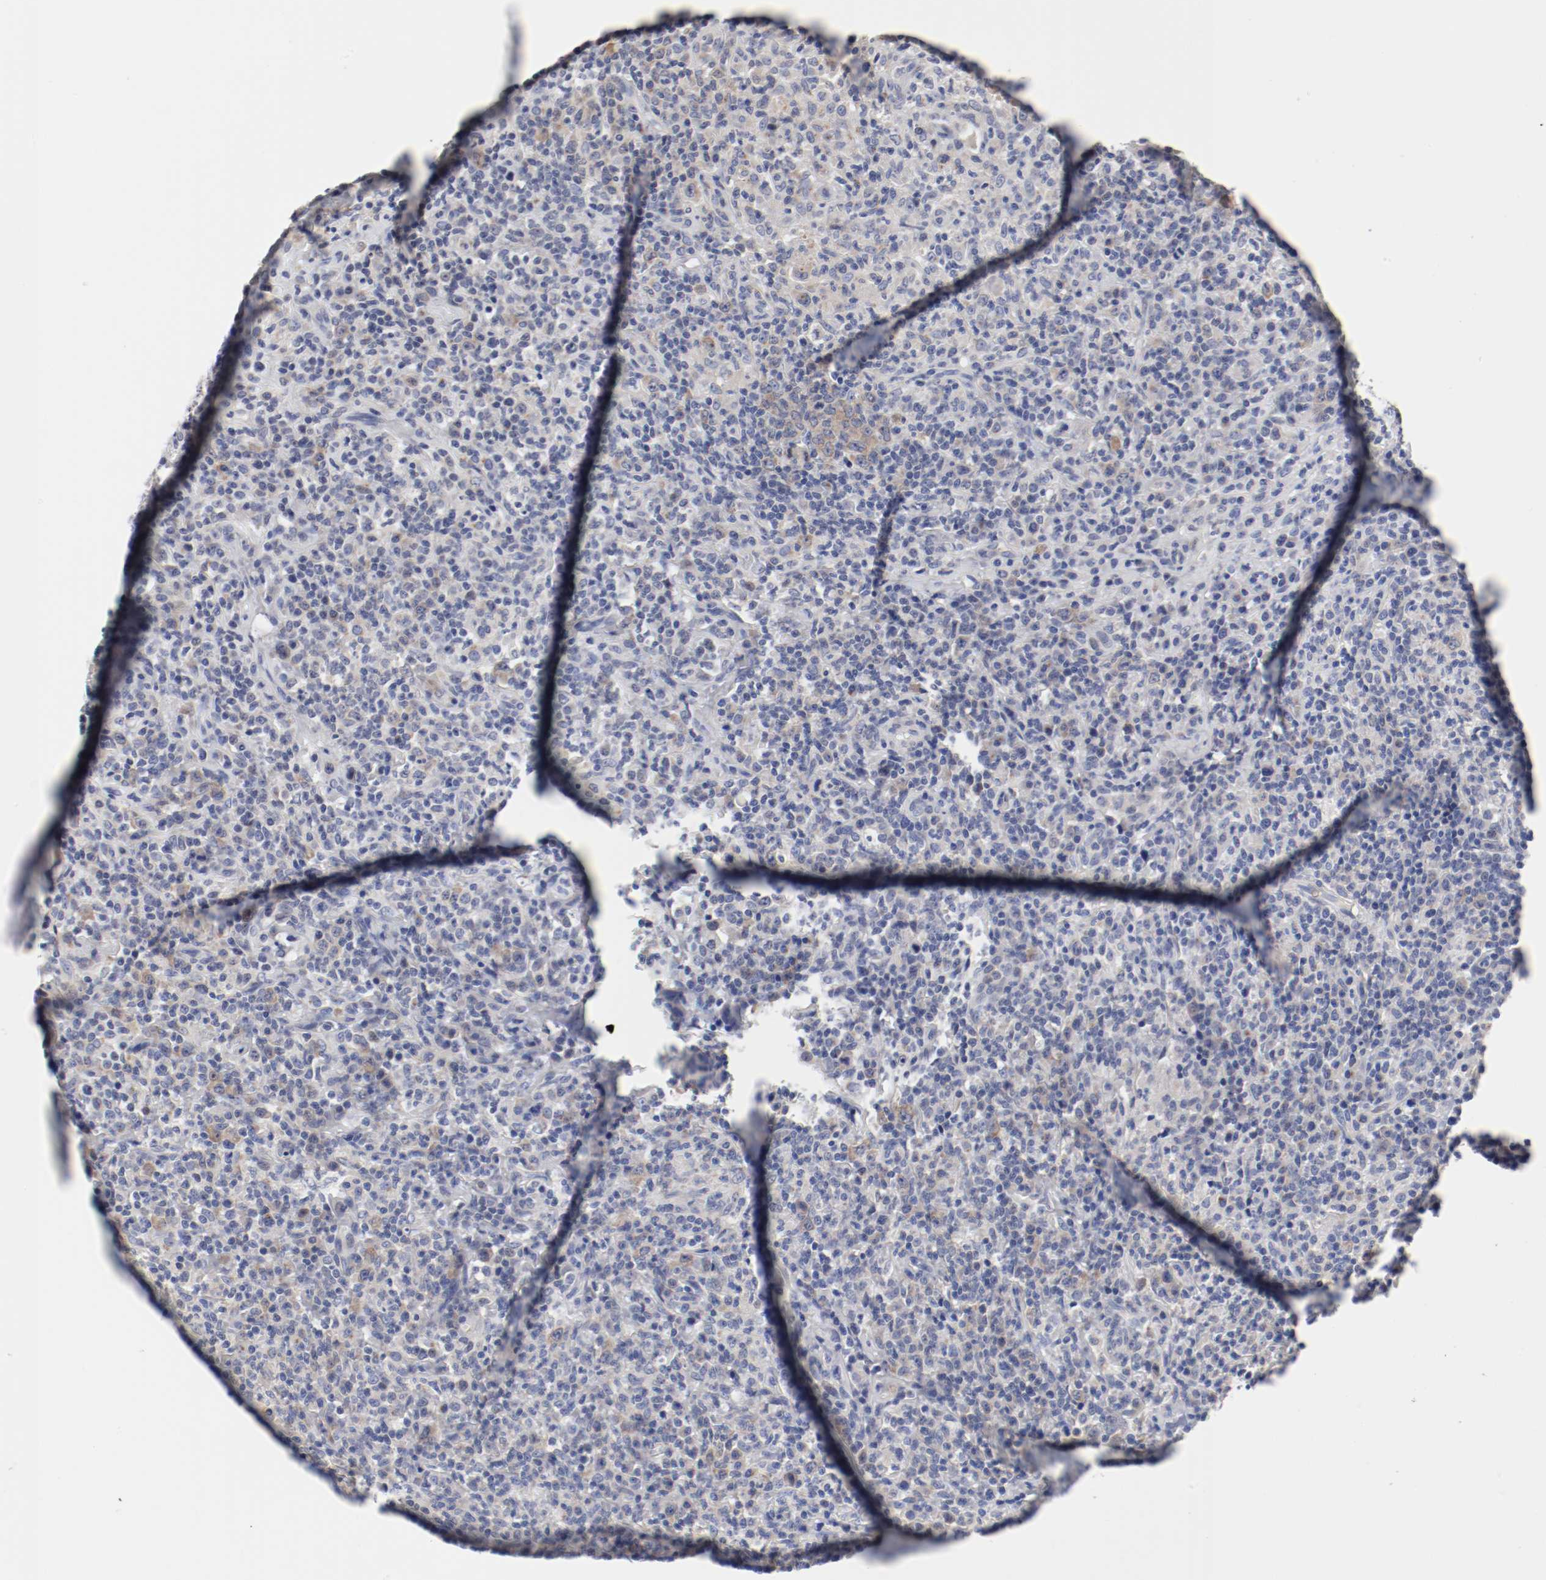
{"staining": {"intensity": "weak", "quantity": "<25%", "location": "cytoplasmic/membranous"}, "tissue": "lymphoma", "cell_type": "Tumor cells", "image_type": "cancer", "snomed": [{"axis": "morphology", "description": "Hodgkin's disease, NOS"}, {"axis": "topography", "description": "Lymph node"}], "caption": "Tumor cells show no significant staining in Hodgkin's disease.", "gene": "GPR143", "patient": {"sex": "male", "age": 65}}